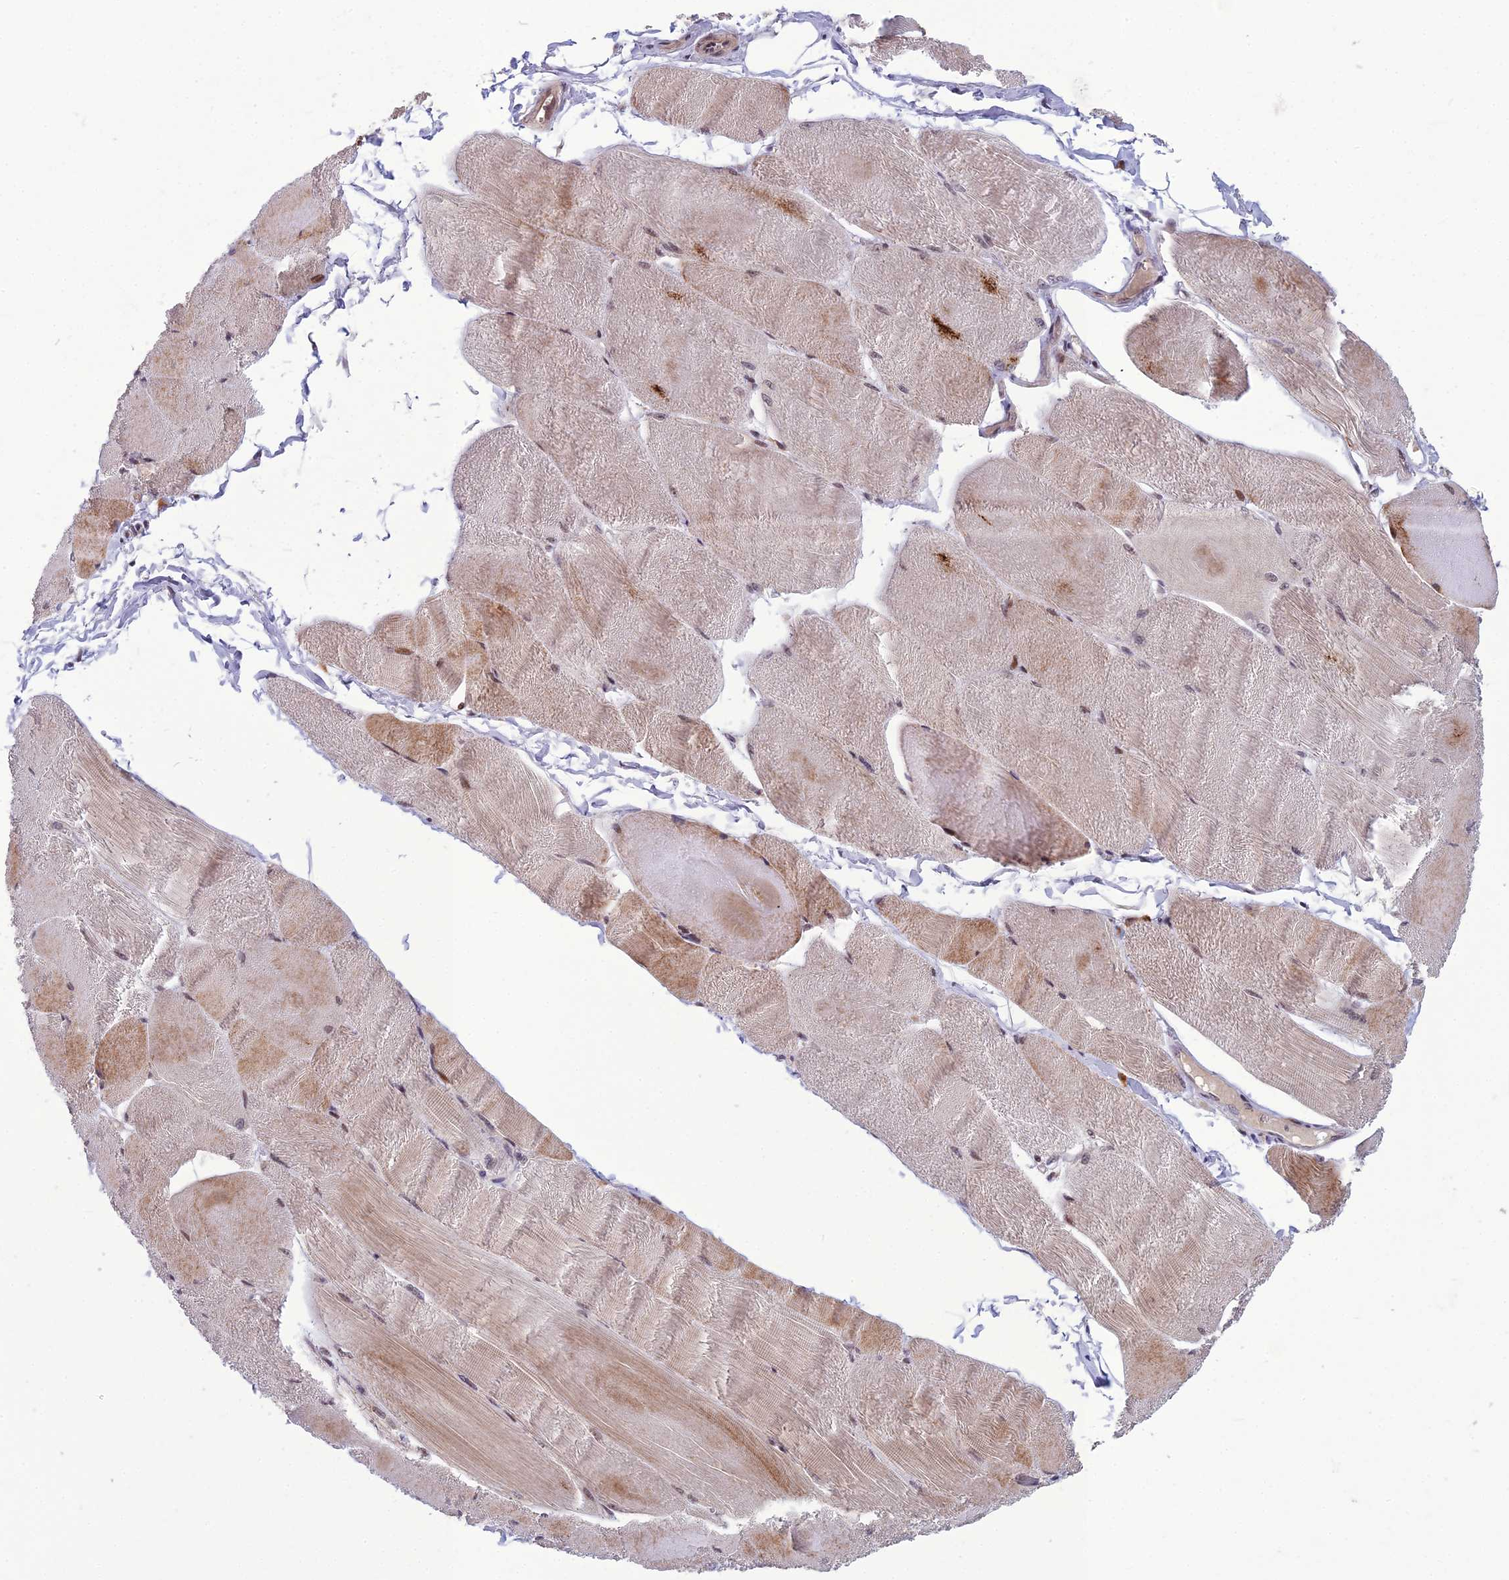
{"staining": {"intensity": "moderate", "quantity": "25%-75%", "location": "cytoplasmic/membranous"}, "tissue": "skeletal muscle", "cell_type": "Myocytes", "image_type": "normal", "snomed": [{"axis": "morphology", "description": "Normal tissue, NOS"}, {"axis": "morphology", "description": "Basal cell carcinoma"}, {"axis": "topography", "description": "Skeletal muscle"}], "caption": "High-magnification brightfield microscopy of unremarkable skeletal muscle stained with DAB (3,3'-diaminobenzidine) (brown) and counterstained with hematoxylin (blue). myocytes exhibit moderate cytoplasmic/membranous expression is identified in about25%-75% of cells. (DAB (3,3'-diaminobenzidine) IHC, brown staining for protein, blue staining for nuclei).", "gene": "FBRS", "patient": {"sex": "female", "age": 64}}